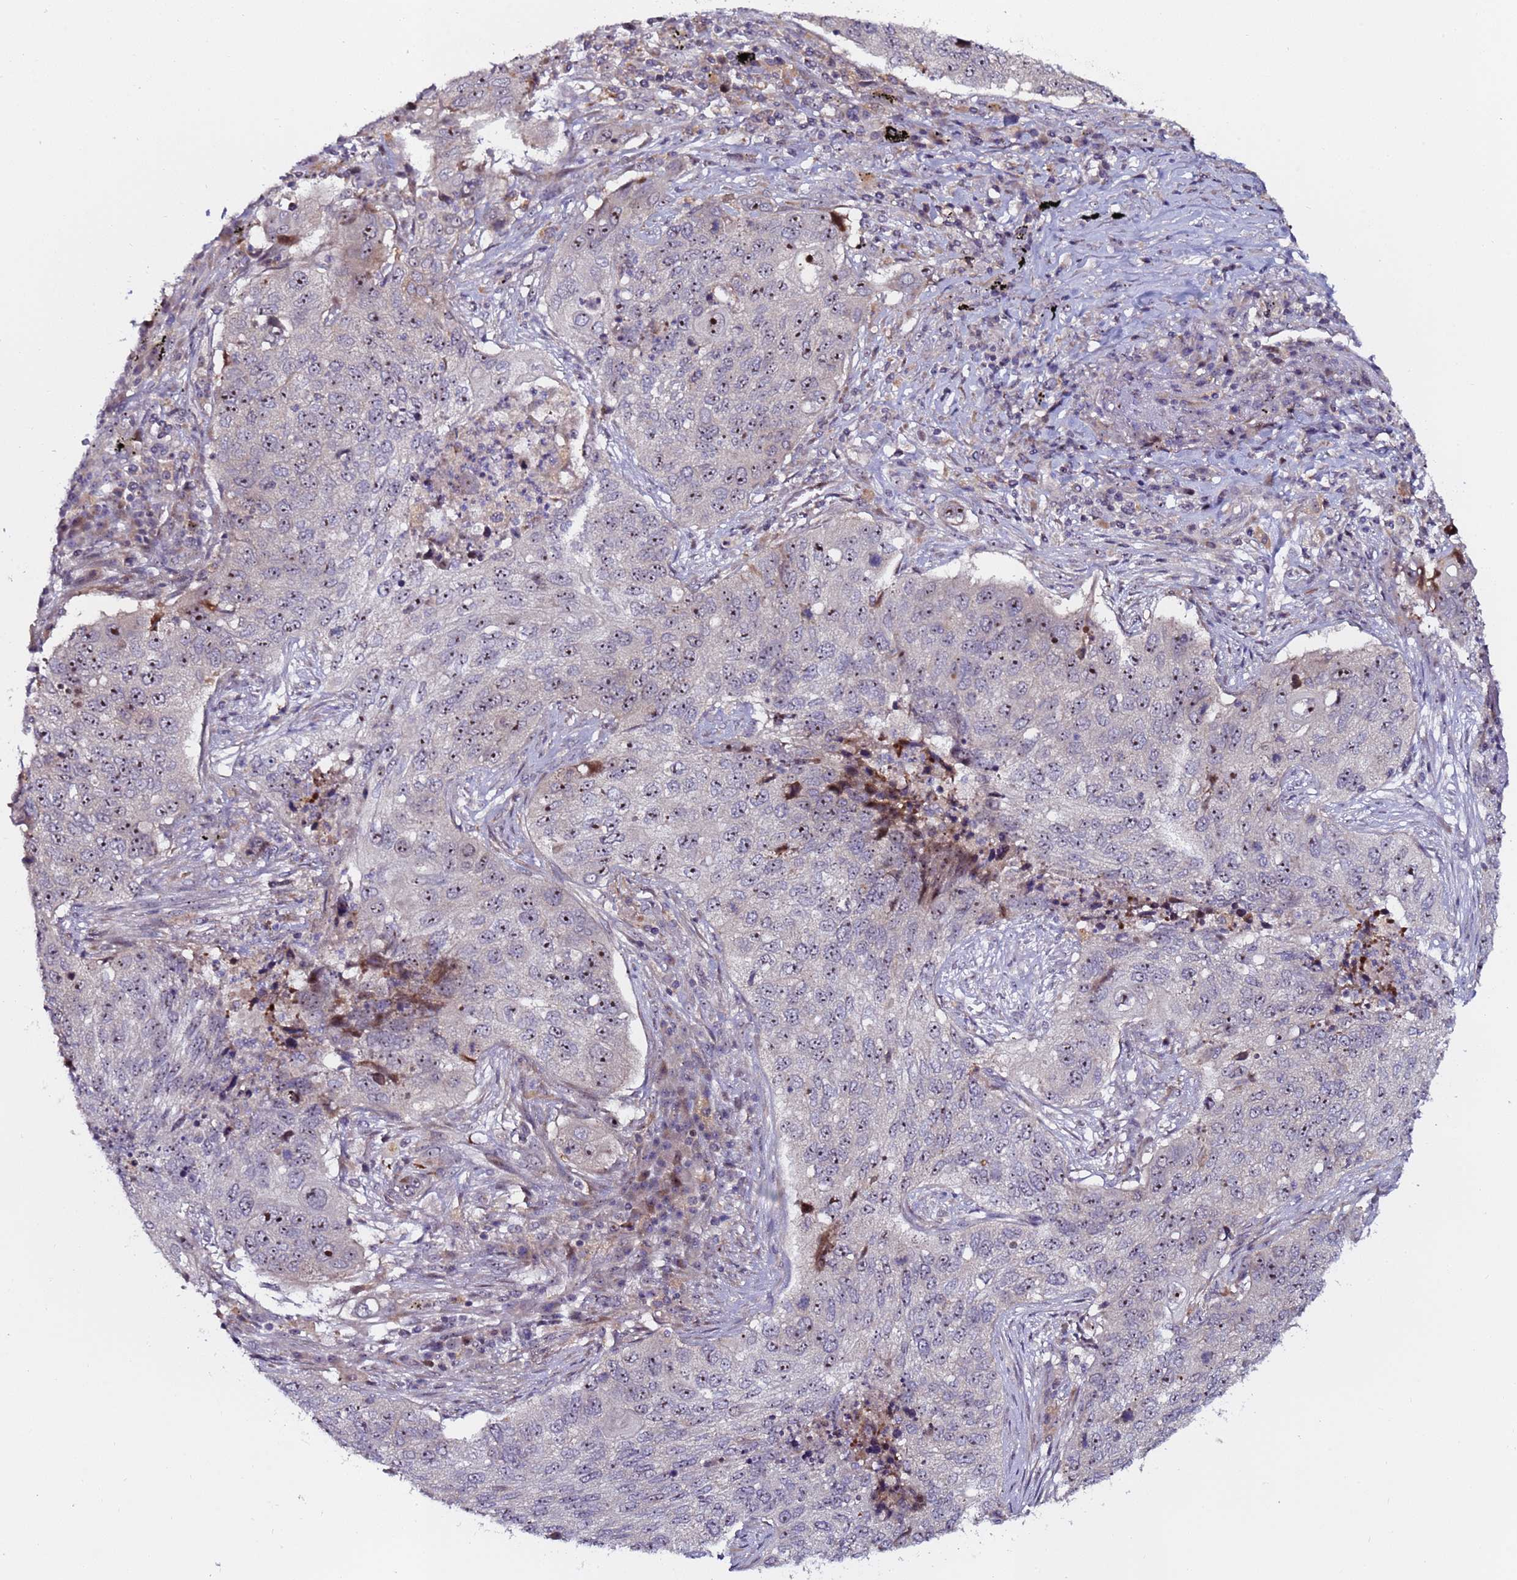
{"staining": {"intensity": "strong", "quantity": "25%-75%", "location": "nuclear"}, "tissue": "lung cancer", "cell_type": "Tumor cells", "image_type": "cancer", "snomed": [{"axis": "morphology", "description": "Squamous cell carcinoma, NOS"}, {"axis": "topography", "description": "Lung"}], "caption": "About 25%-75% of tumor cells in lung squamous cell carcinoma display strong nuclear protein staining as visualized by brown immunohistochemical staining.", "gene": "KRI1", "patient": {"sex": "female", "age": 63}}